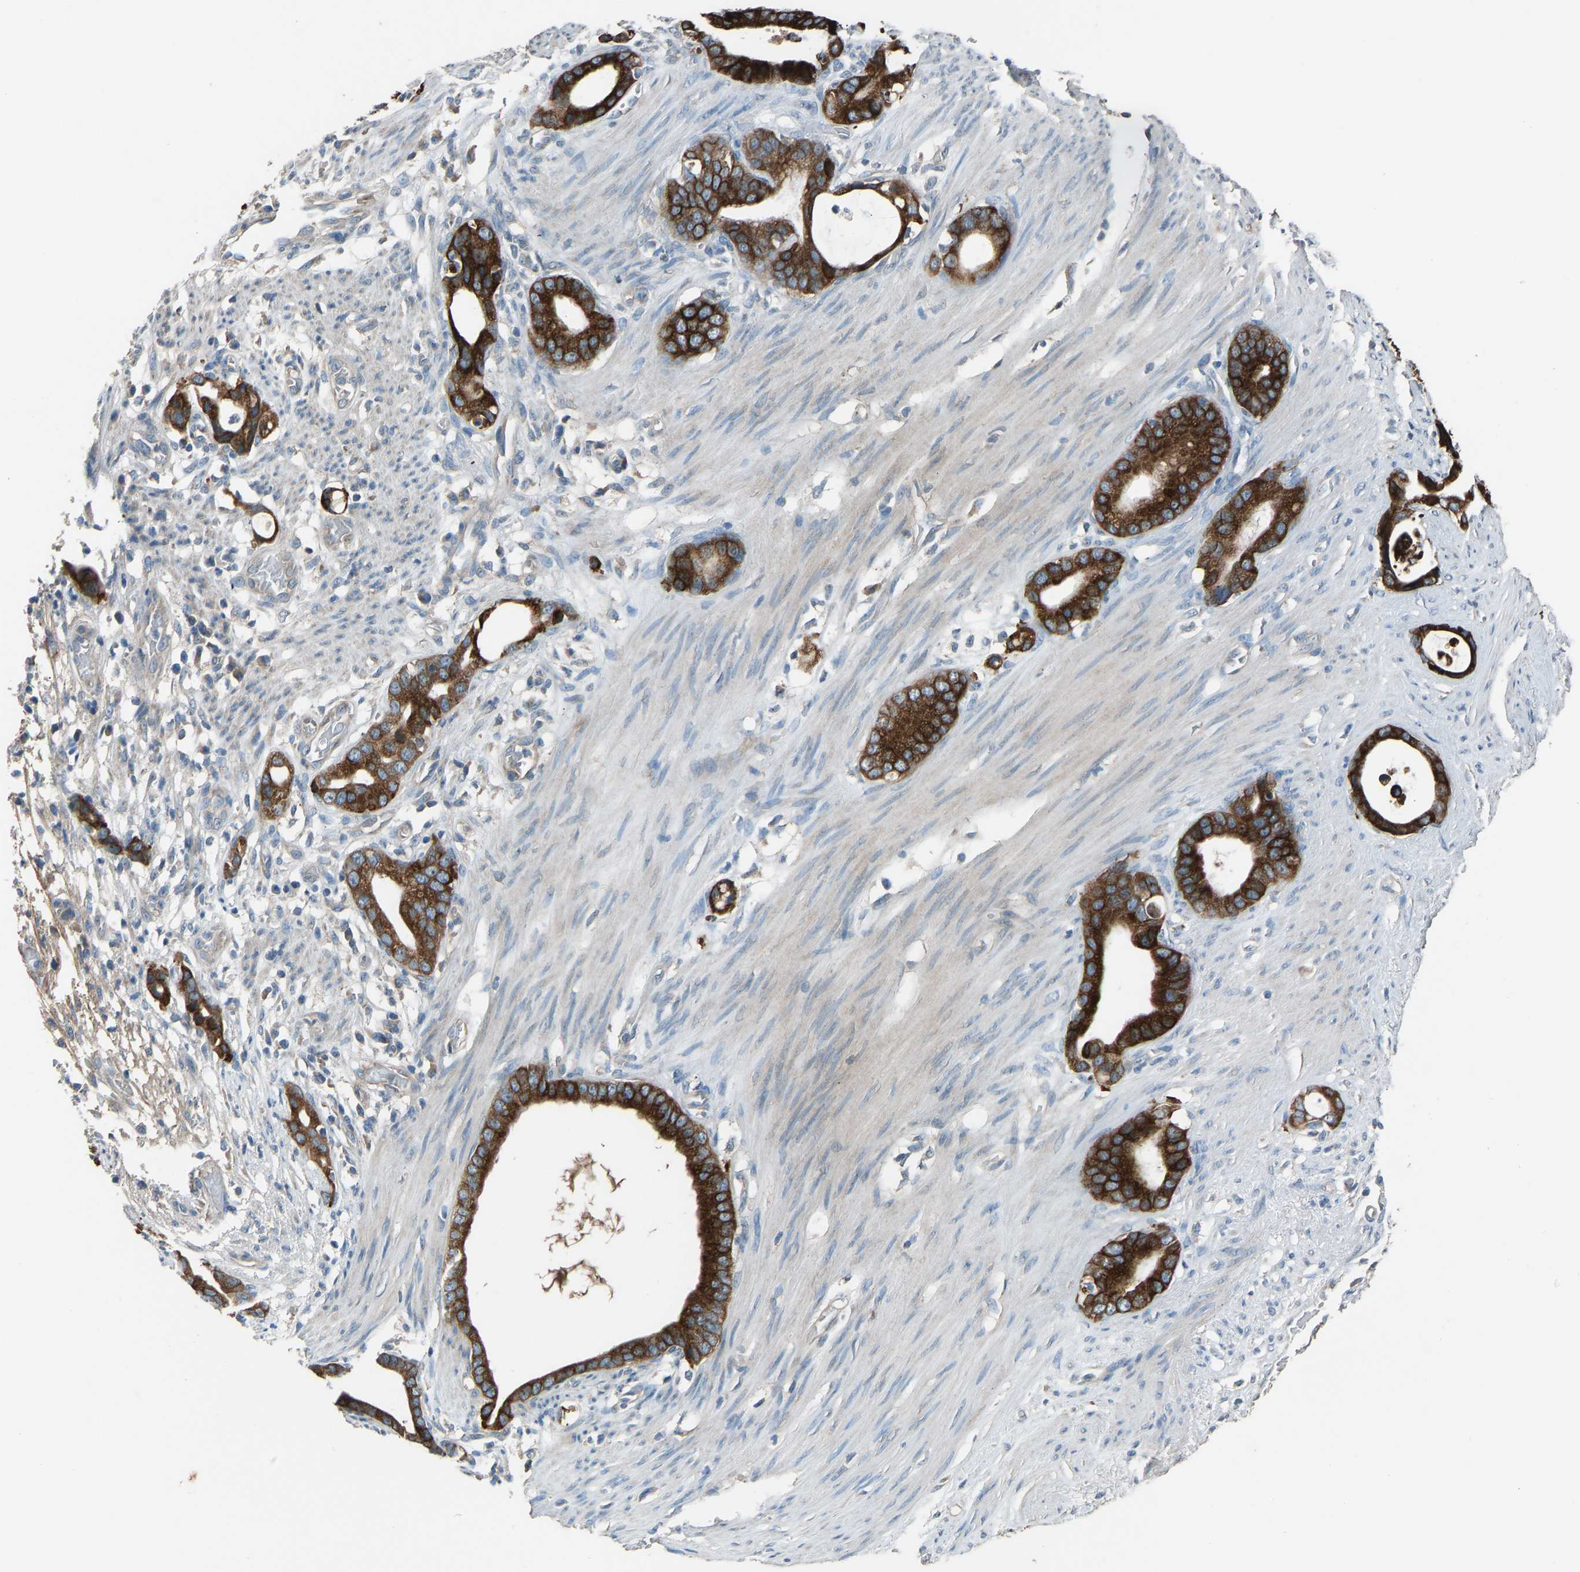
{"staining": {"intensity": "strong", "quantity": ">75%", "location": "cytoplasmic/membranous"}, "tissue": "stomach cancer", "cell_type": "Tumor cells", "image_type": "cancer", "snomed": [{"axis": "morphology", "description": "Adenocarcinoma, NOS"}, {"axis": "topography", "description": "Stomach"}], "caption": "Human stomach adenocarcinoma stained for a protein (brown) displays strong cytoplasmic/membranous positive staining in about >75% of tumor cells.", "gene": "TGFBR3", "patient": {"sex": "female", "age": 75}}